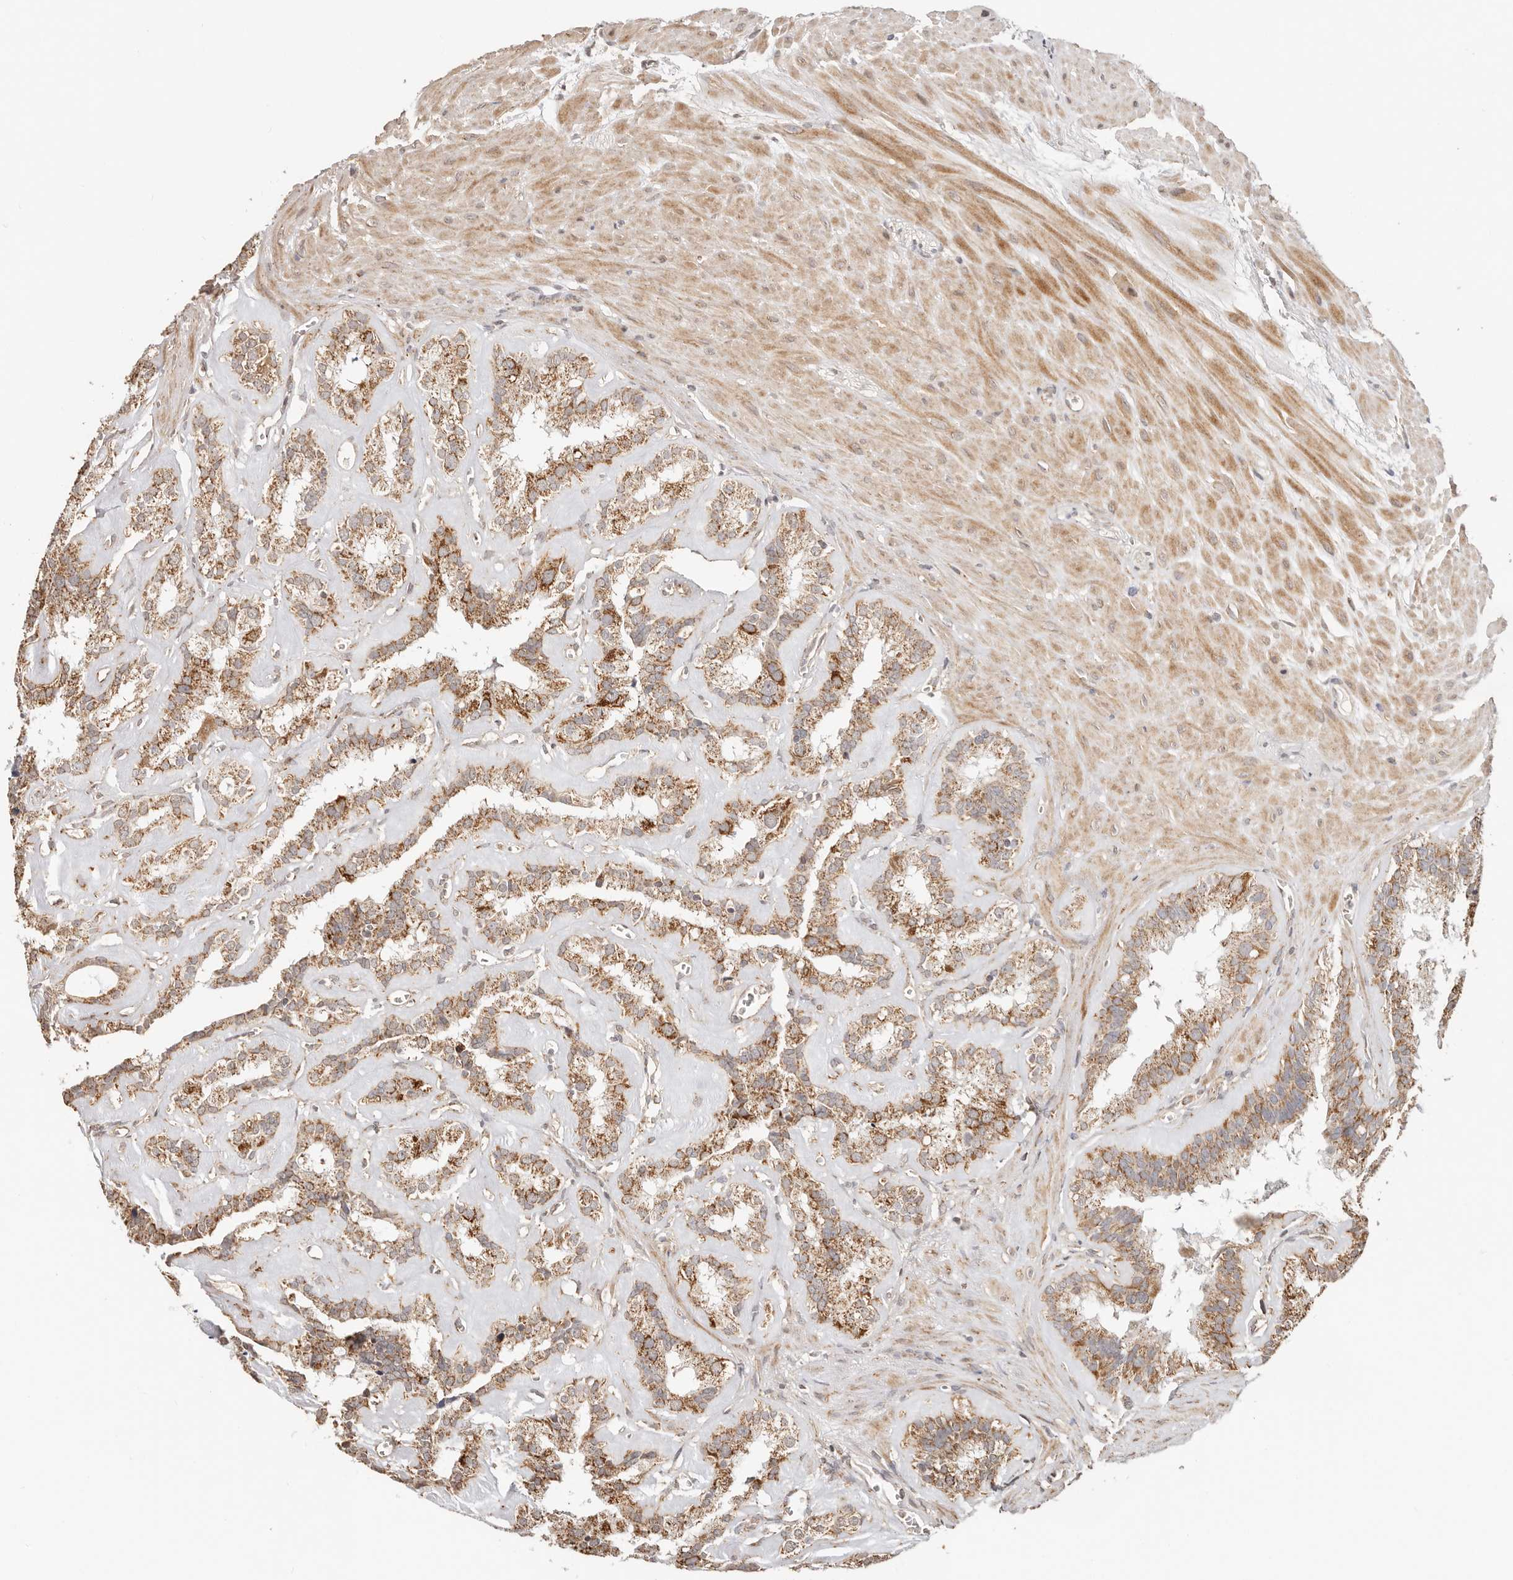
{"staining": {"intensity": "moderate", "quantity": ">75%", "location": "cytoplasmic/membranous"}, "tissue": "seminal vesicle", "cell_type": "Glandular cells", "image_type": "normal", "snomed": [{"axis": "morphology", "description": "Normal tissue, NOS"}, {"axis": "topography", "description": "Prostate"}, {"axis": "topography", "description": "Seminal veicle"}], "caption": "The immunohistochemical stain labels moderate cytoplasmic/membranous staining in glandular cells of benign seminal vesicle. (brown staining indicates protein expression, while blue staining denotes nuclei).", "gene": "NDUFB11", "patient": {"sex": "male", "age": 59}}